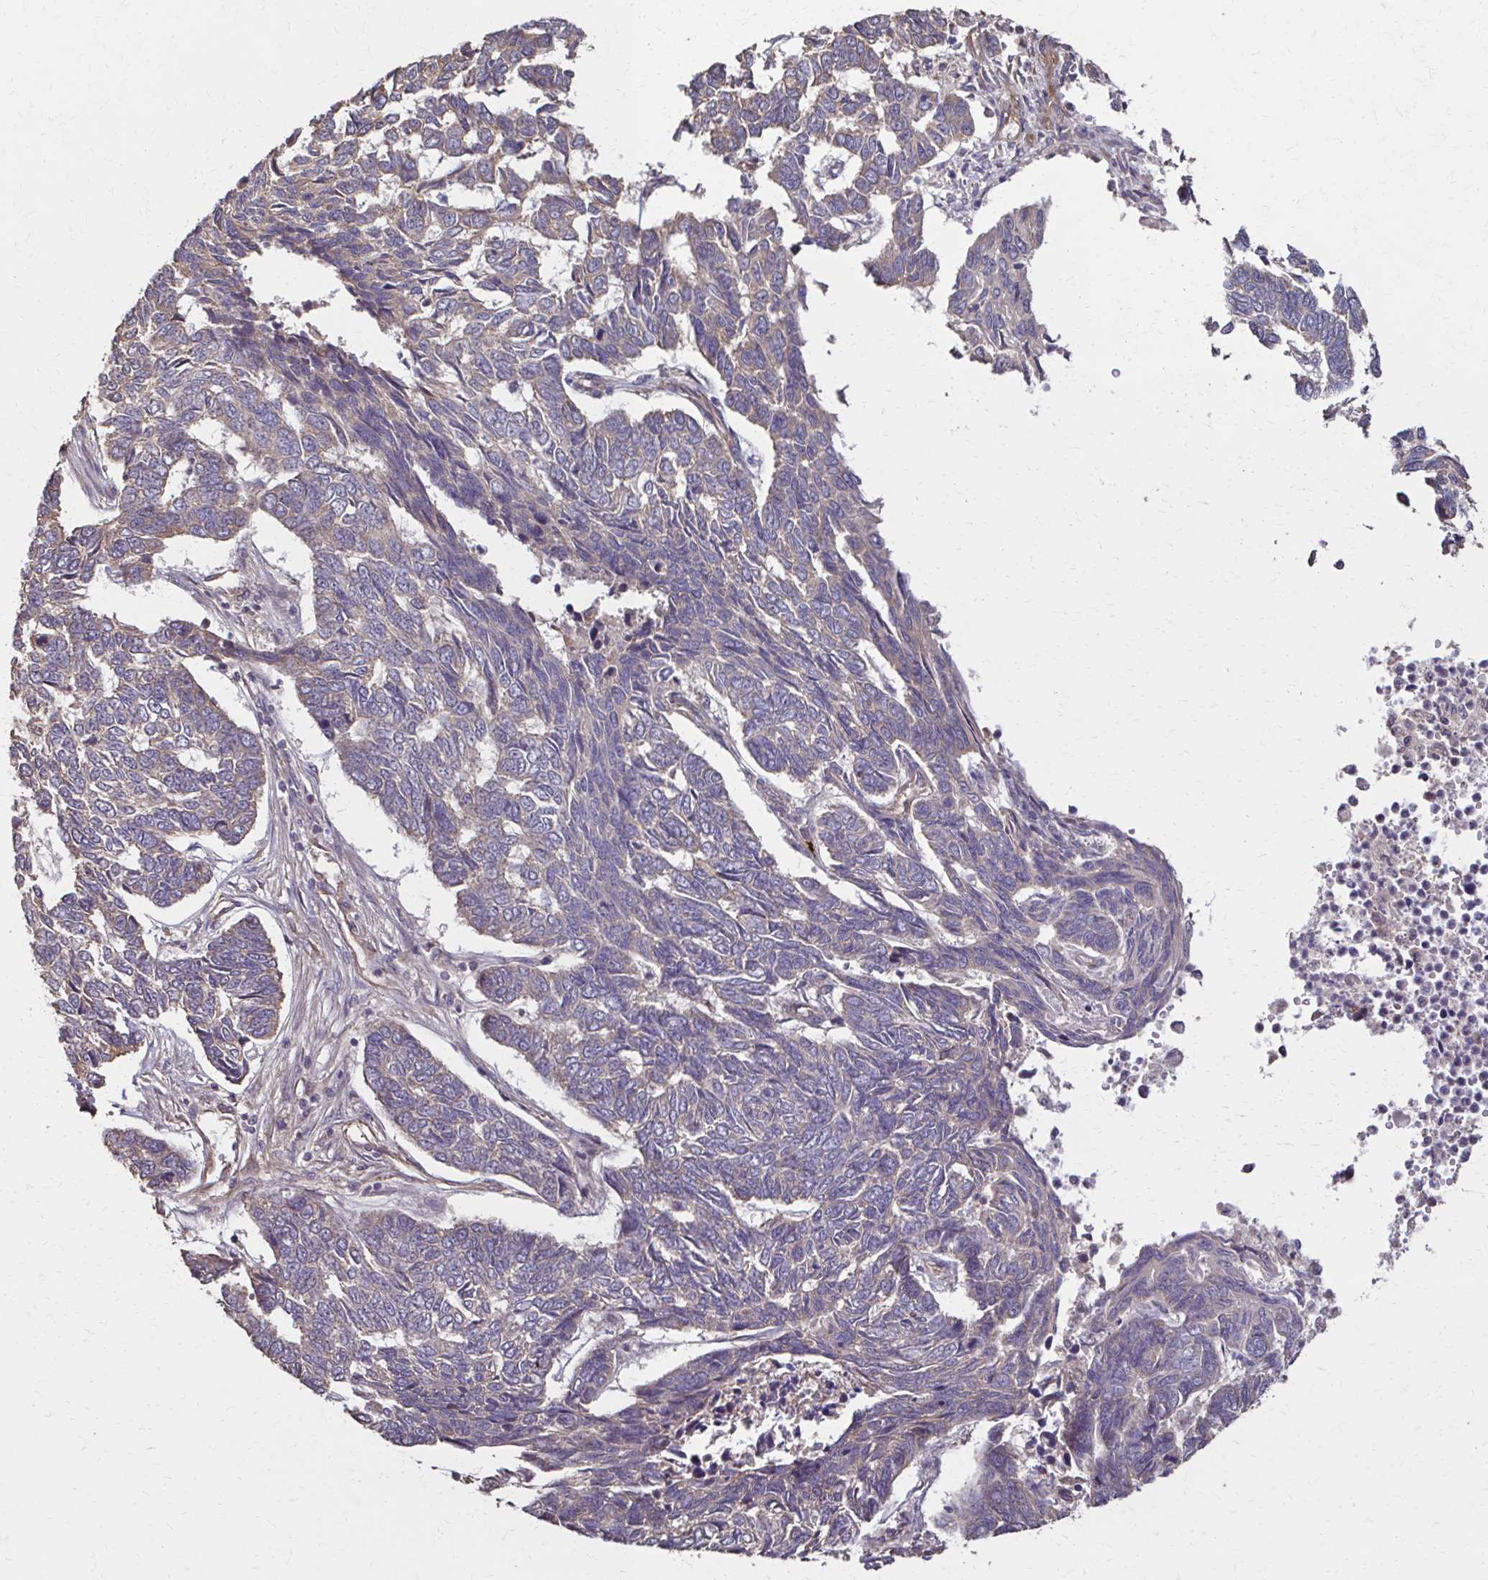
{"staining": {"intensity": "weak", "quantity": "<25%", "location": "cytoplasmic/membranous"}, "tissue": "skin cancer", "cell_type": "Tumor cells", "image_type": "cancer", "snomed": [{"axis": "morphology", "description": "Basal cell carcinoma"}, {"axis": "topography", "description": "Skin"}], "caption": "An immunohistochemistry (IHC) image of skin cancer is shown. There is no staining in tumor cells of skin cancer.", "gene": "IL18BP", "patient": {"sex": "female", "age": 65}}